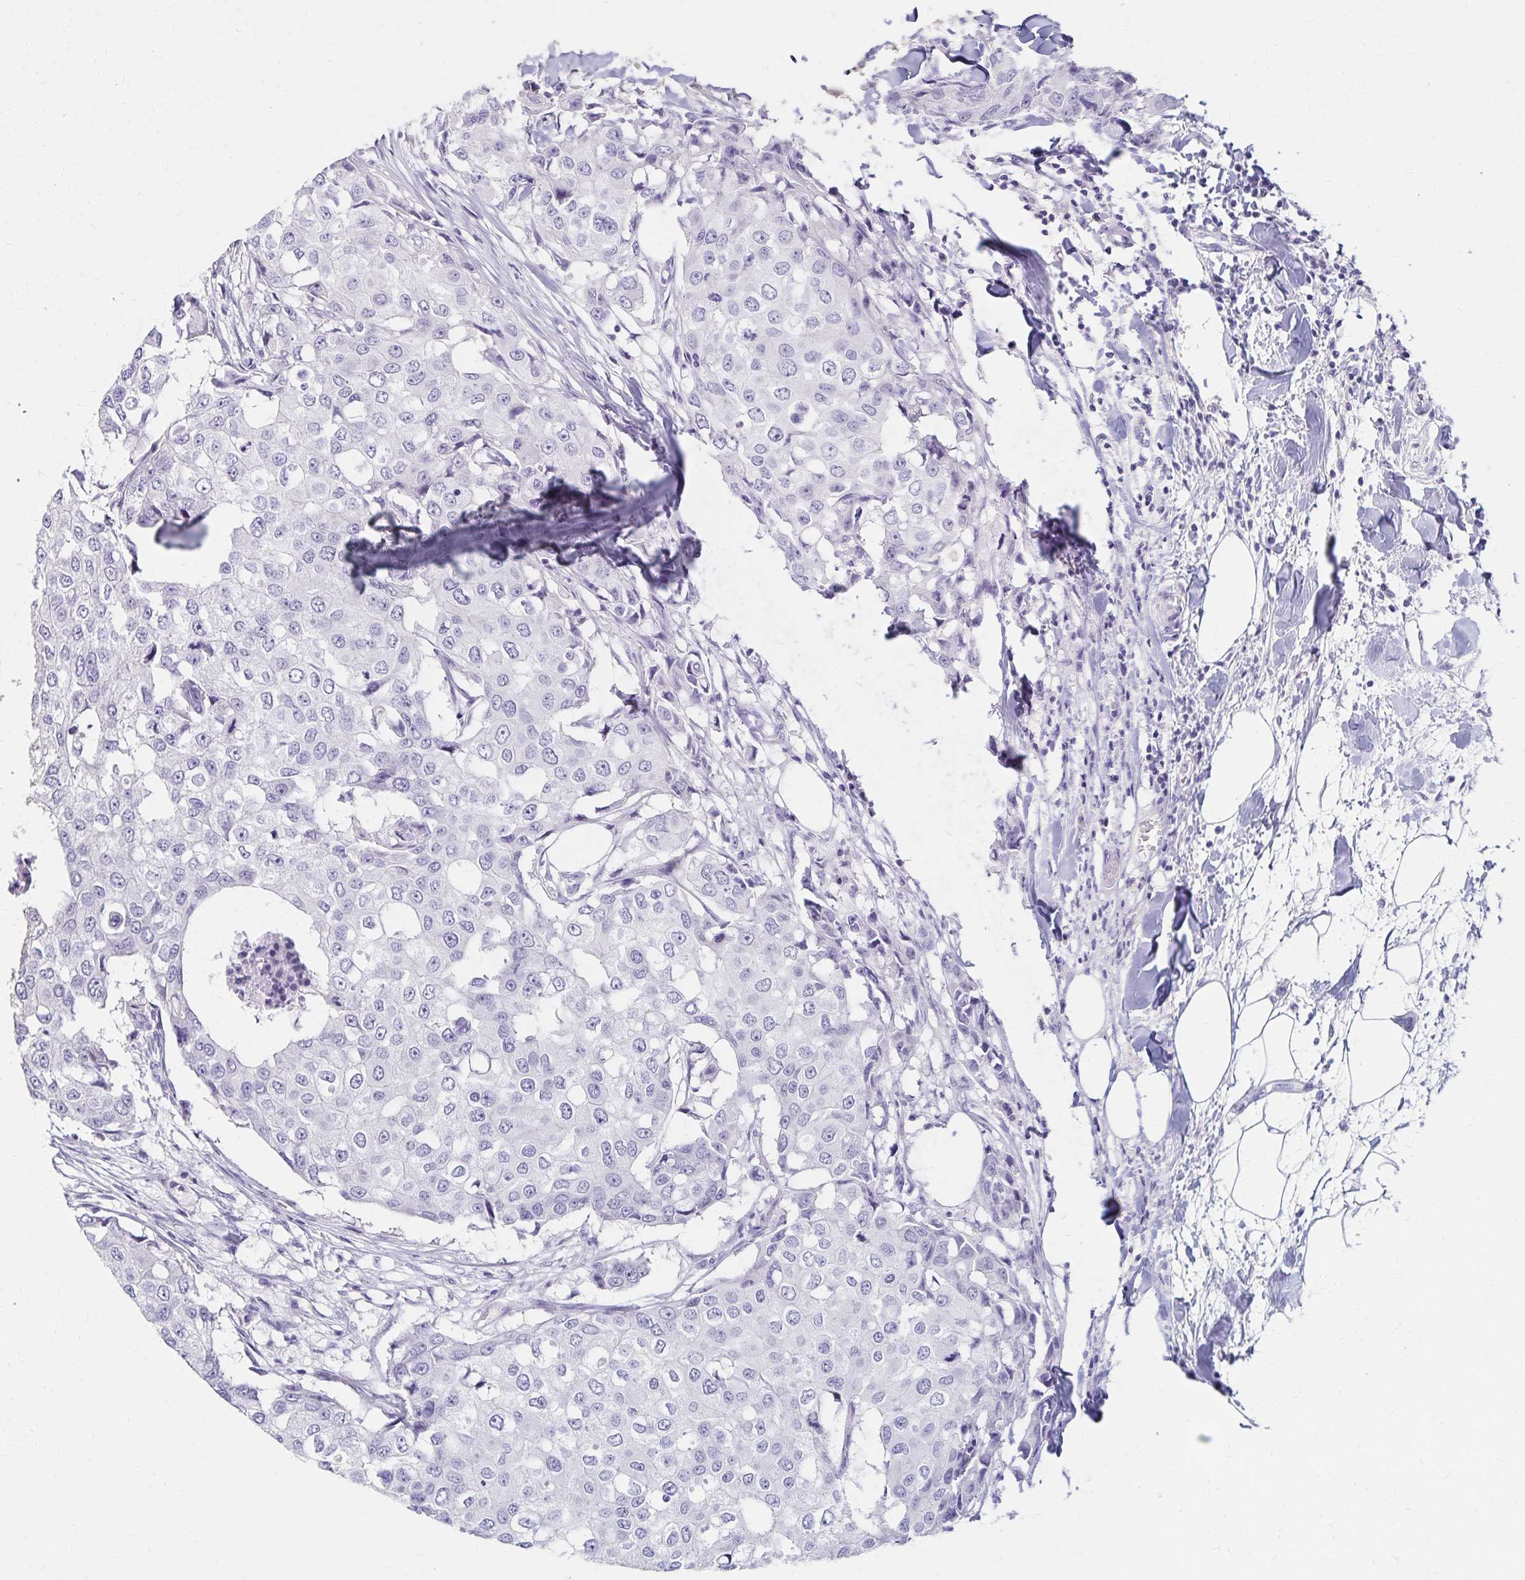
{"staining": {"intensity": "negative", "quantity": "none", "location": "none"}, "tissue": "breast cancer", "cell_type": "Tumor cells", "image_type": "cancer", "snomed": [{"axis": "morphology", "description": "Duct carcinoma"}, {"axis": "topography", "description": "Breast"}], "caption": "Immunohistochemistry image of neoplastic tissue: intraductal carcinoma (breast) stained with DAB reveals no significant protein positivity in tumor cells.", "gene": "C2orf50", "patient": {"sex": "female", "age": 27}}